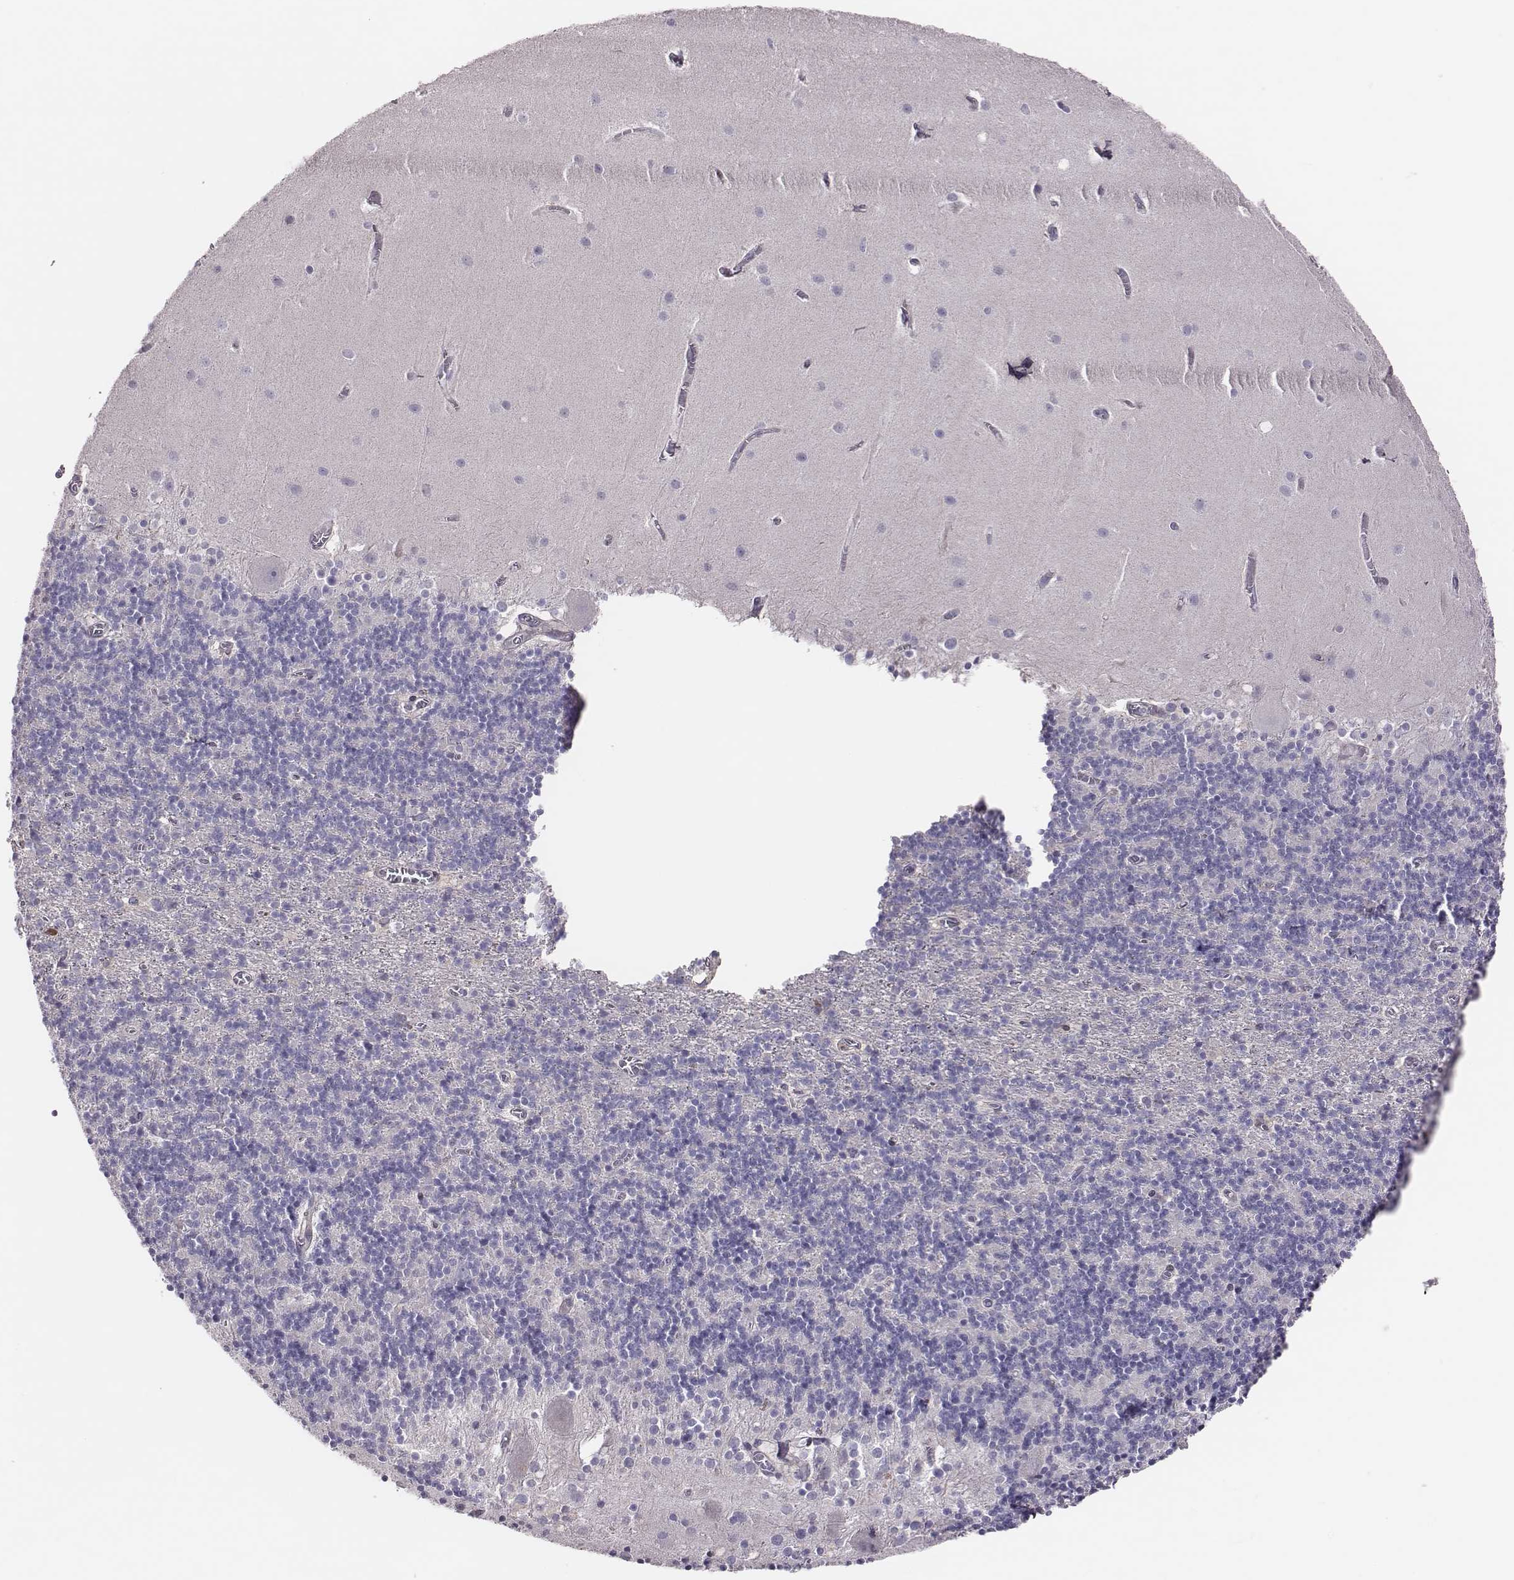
{"staining": {"intensity": "negative", "quantity": "none", "location": "none"}, "tissue": "cerebellum", "cell_type": "Cells in granular layer", "image_type": "normal", "snomed": [{"axis": "morphology", "description": "Normal tissue, NOS"}, {"axis": "topography", "description": "Cerebellum"}], "caption": "Immunohistochemistry of benign cerebellum exhibits no positivity in cells in granular layer.", "gene": "SCML2", "patient": {"sex": "male", "age": 70}}